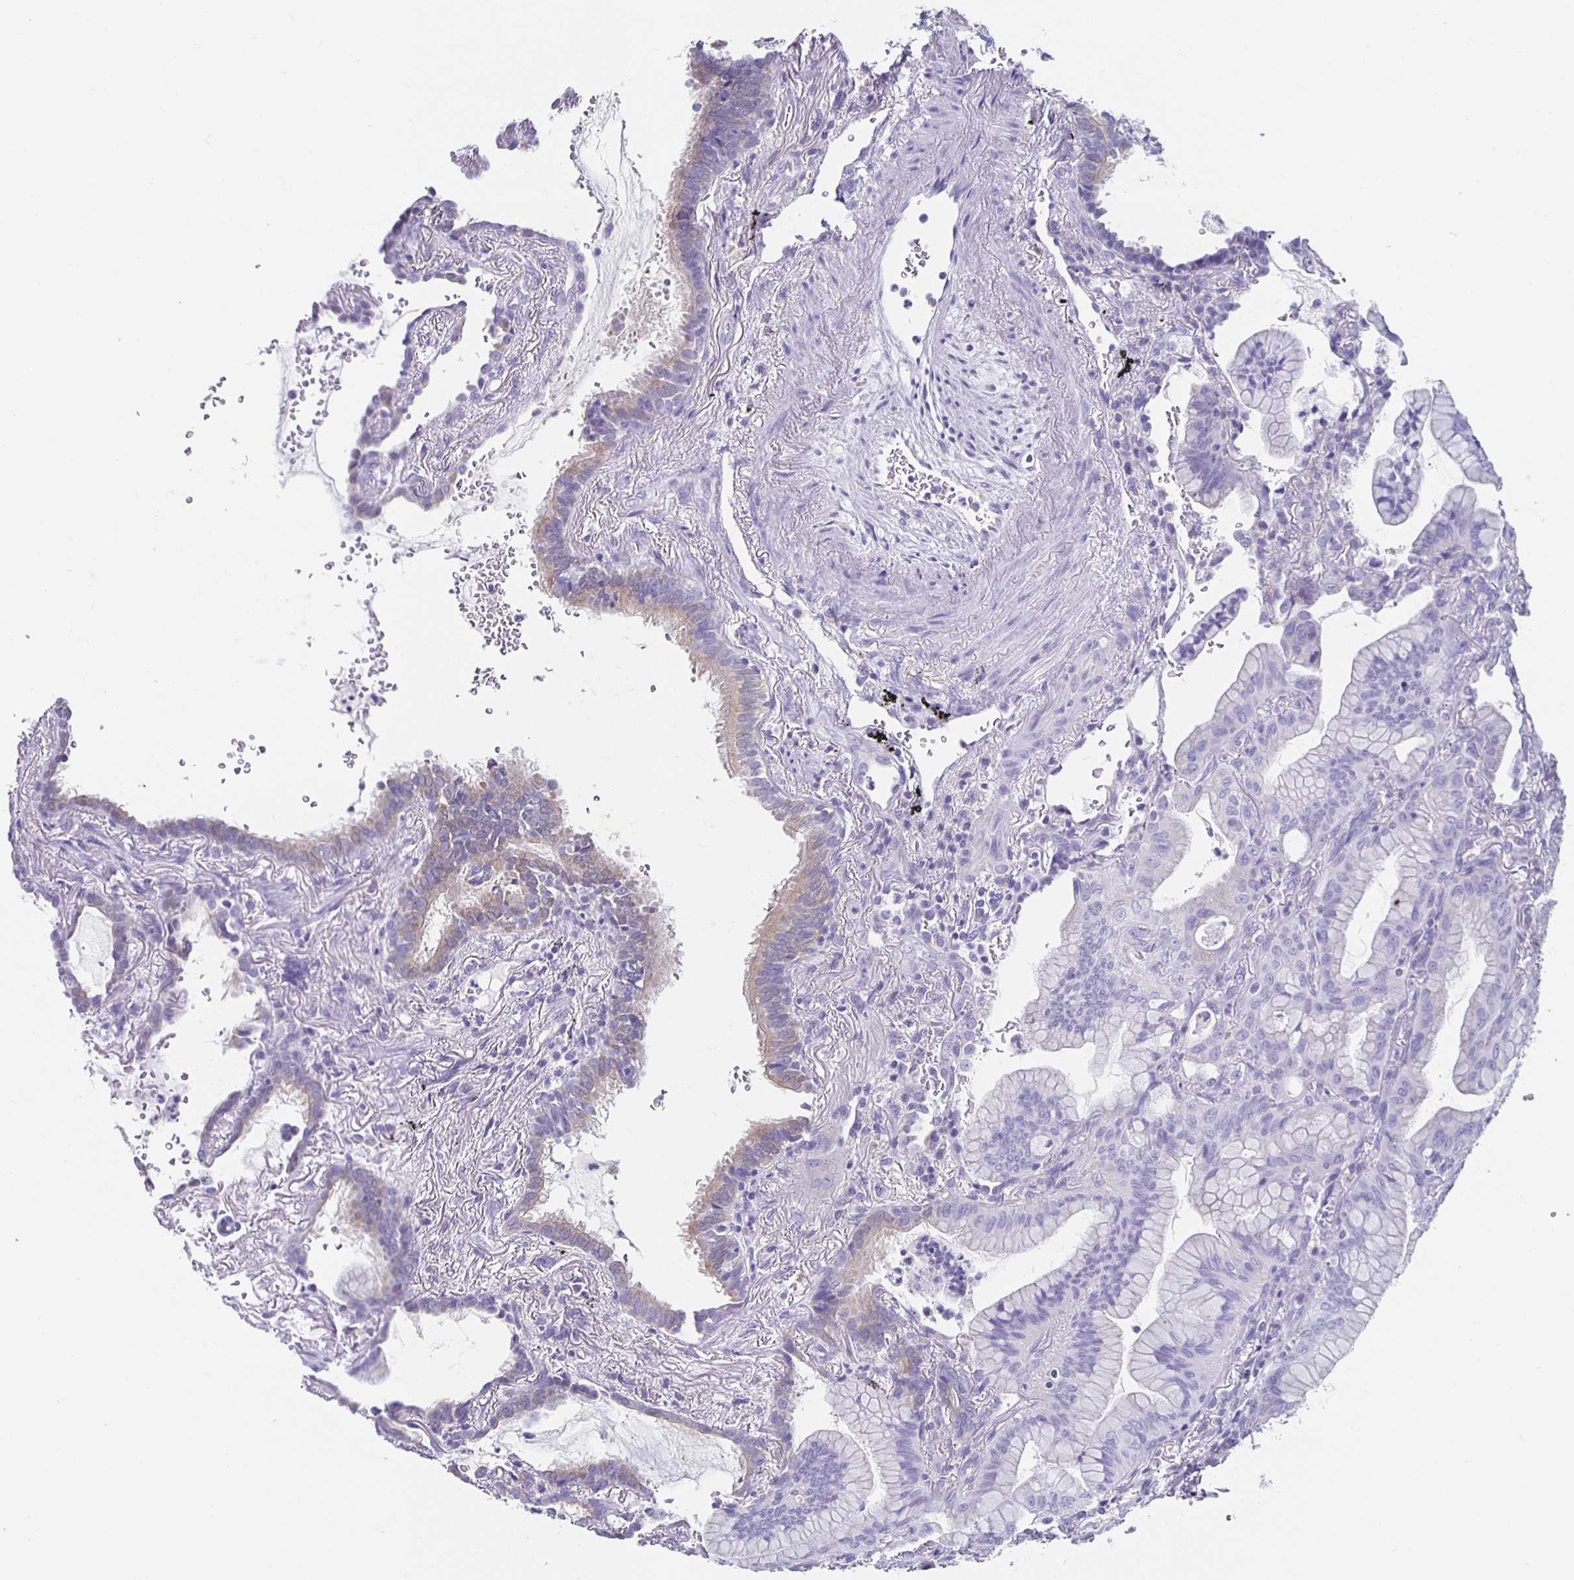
{"staining": {"intensity": "negative", "quantity": "none", "location": "none"}, "tissue": "lung cancer", "cell_type": "Tumor cells", "image_type": "cancer", "snomed": [{"axis": "morphology", "description": "Adenocarcinoma, NOS"}, {"axis": "topography", "description": "Lung"}], "caption": "Tumor cells are negative for protein expression in human adenocarcinoma (lung). The staining is performed using DAB (3,3'-diaminobenzidine) brown chromogen with nuclei counter-stained in using hematoxylin.", "gene": "TPPP", "patient": {"sex": "male", "age": 77}}